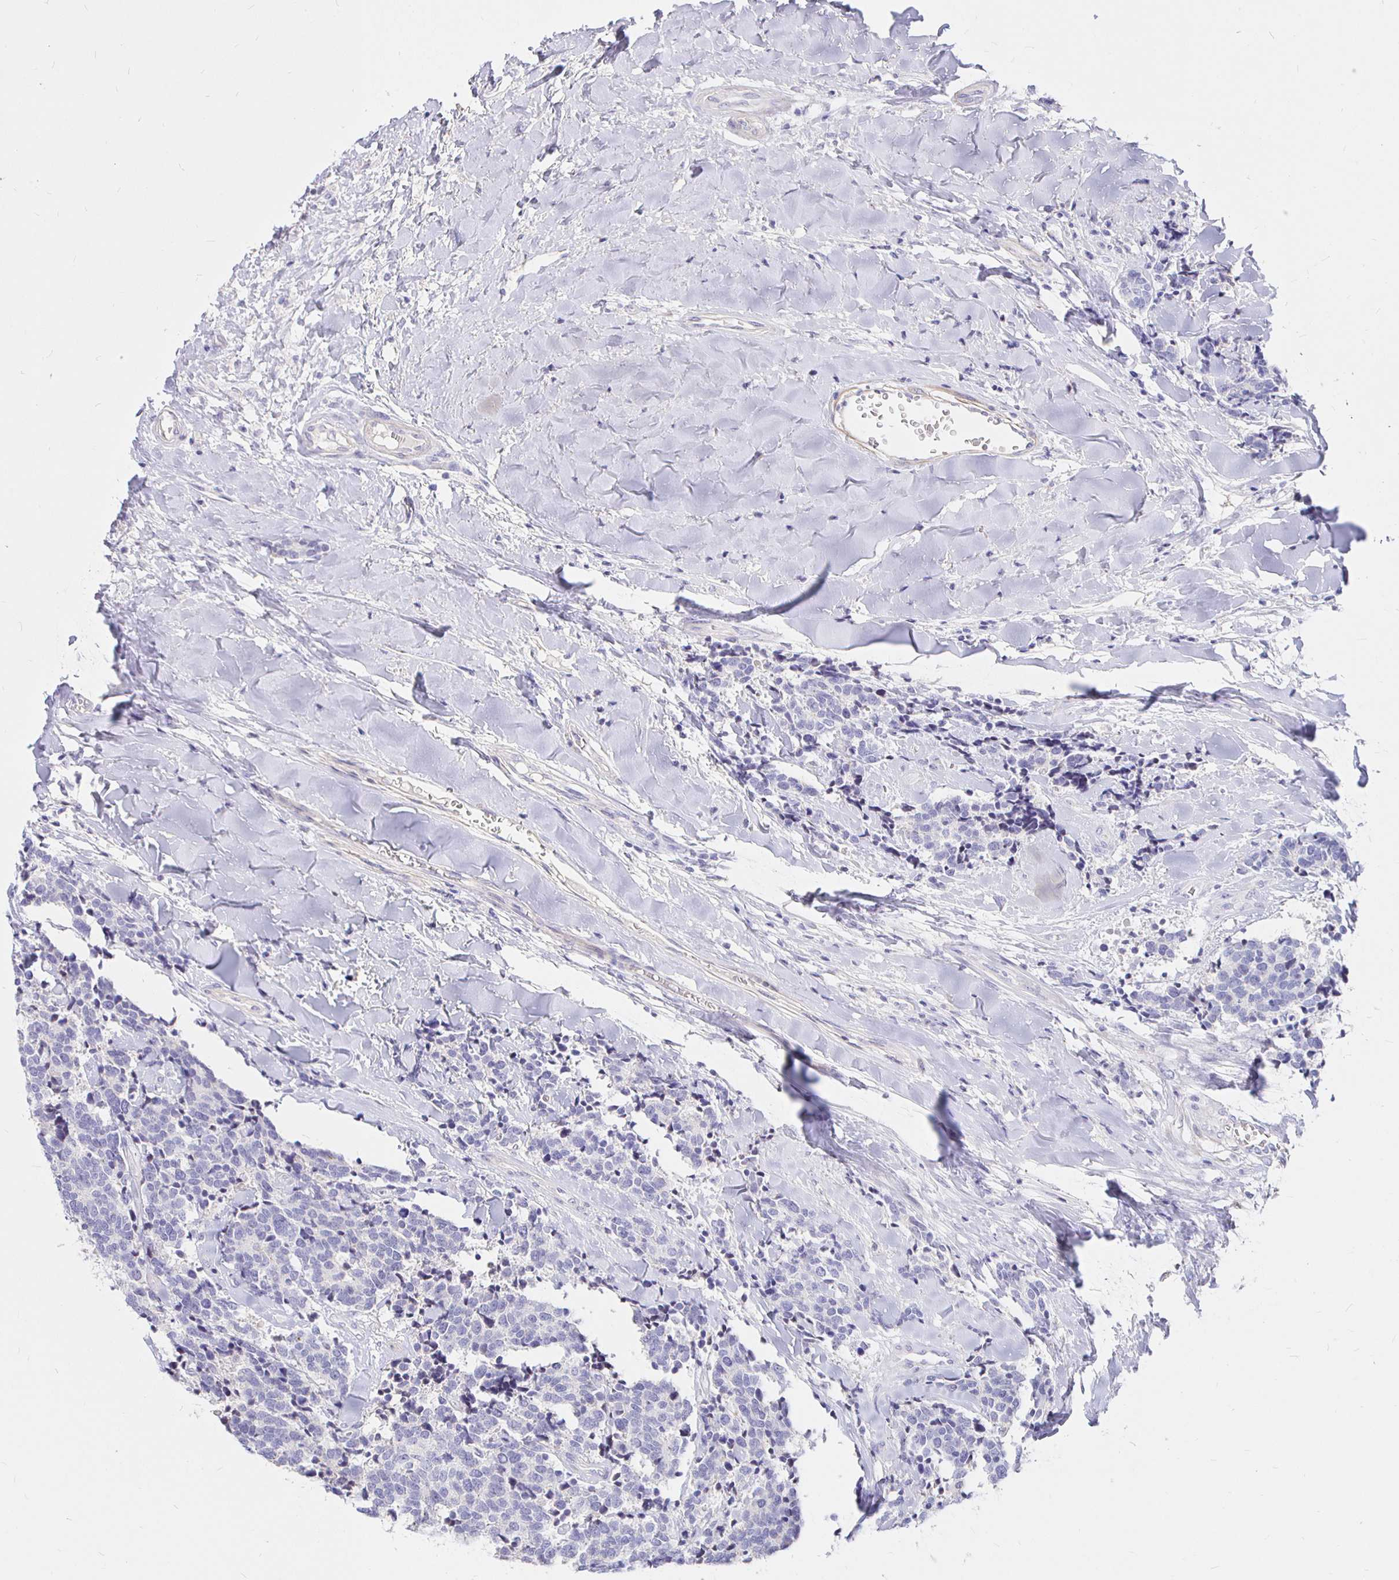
{"staining": {"intensity": "negative", "quantity": "none", "location": "none"}, "tissue": "carcinoid", "cell_type": "Tumor cells", "image_type": "cancer", "snomed": [{"axis": "morphology", "description": "Carcinoid, malignant, NOS"}, {"axis": "topography", "description": "Skin"}], "caption": "Human carcinoid stained for a protein using immunohistochemistry displays no positivity in tumor cells.", "gene": "NECAB1", "patient": {"sex": "female", "age": 79}}